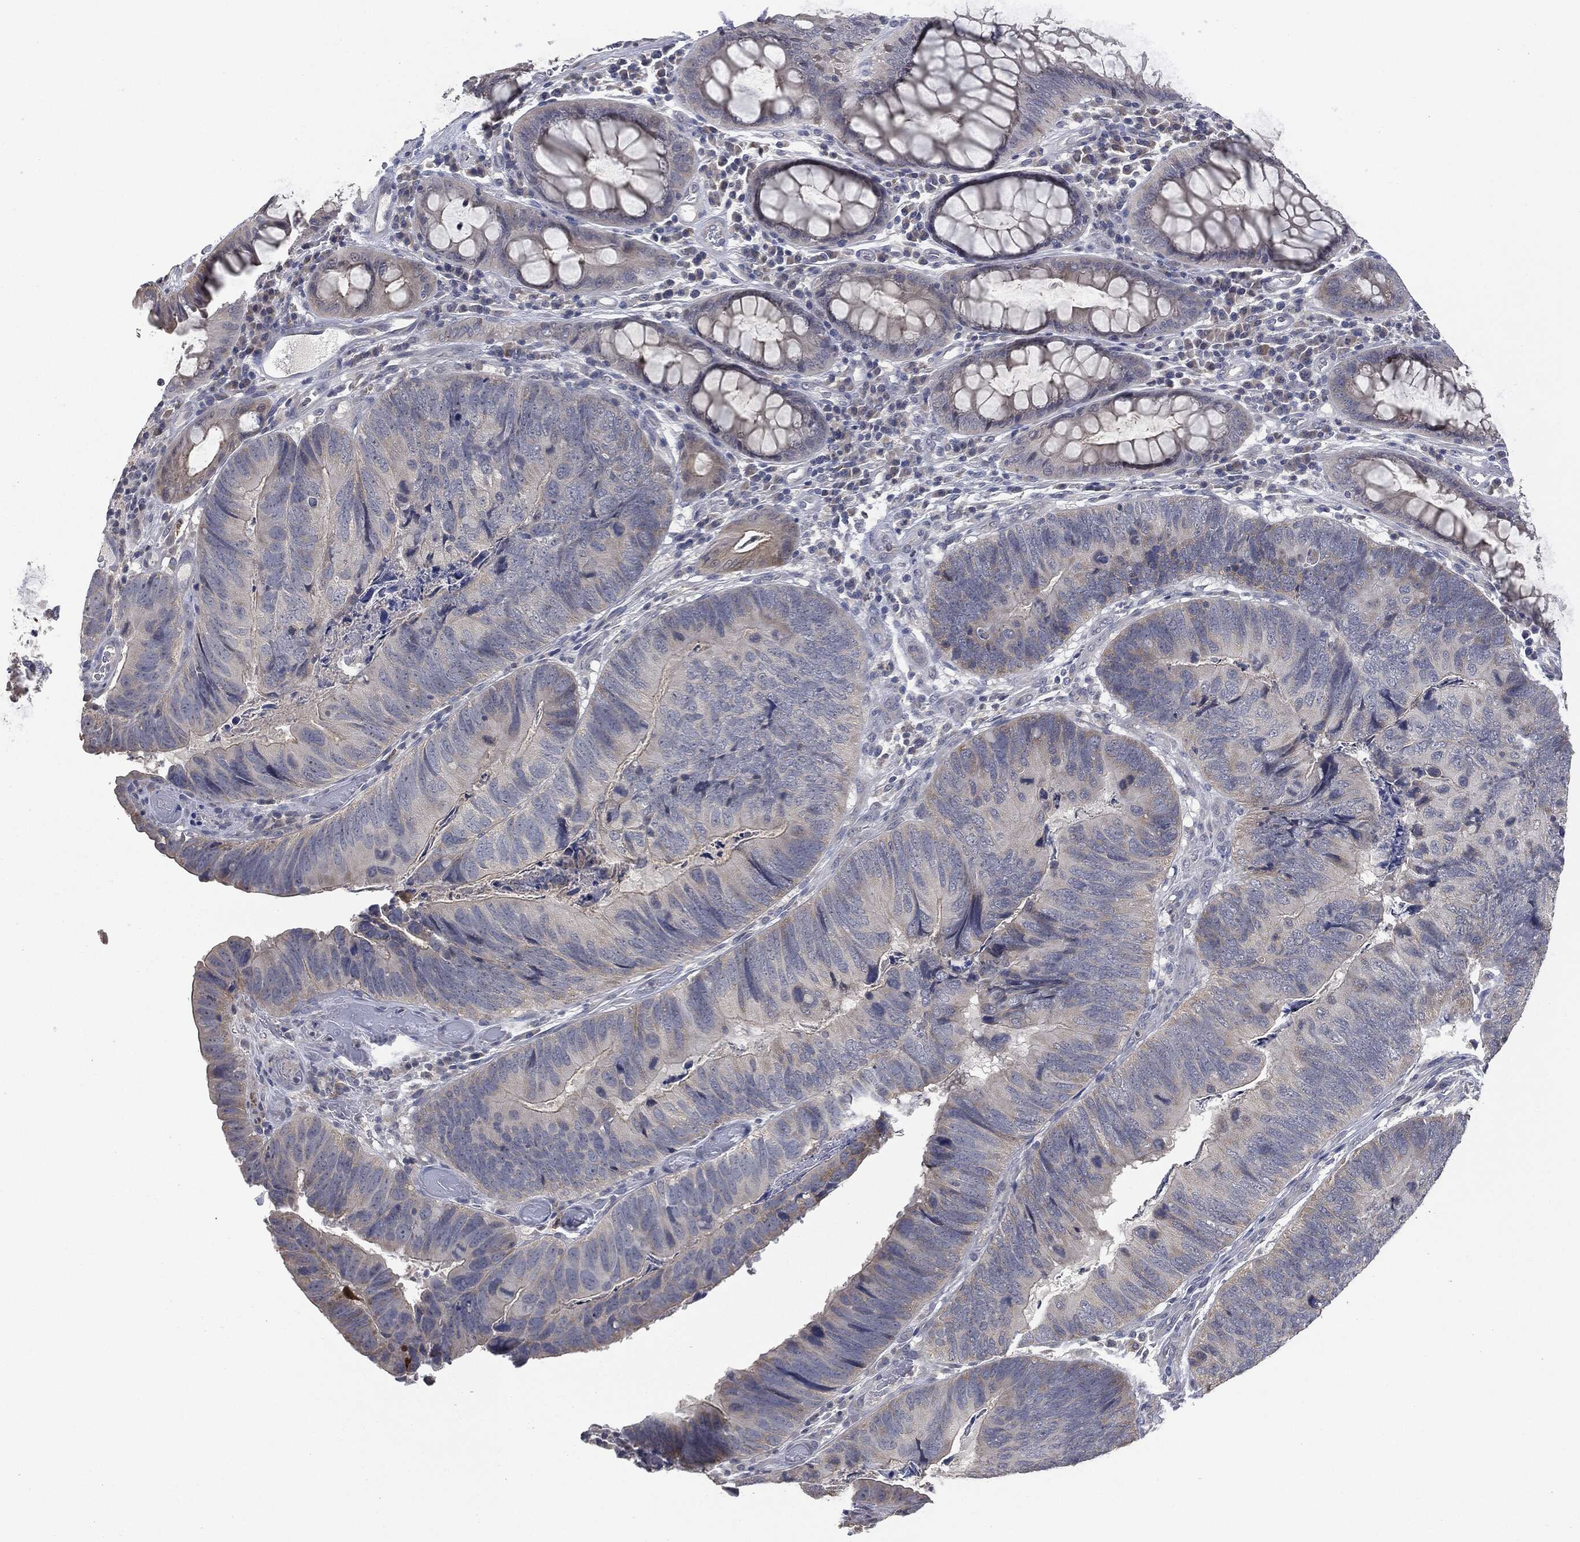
{"staining": {"intensity": "negative", "quantity": "none", "location": "none"}, "tissue": "colorectal cancer", "cell_type": "Tumor cells", "image_type": "cancer", "snomed": [{"axis": "morphology", "description": "Adenocarcinoma, NOS"}, {"axis": "topography", "description": "Colon"}], "caption": "IHC of human colorectal cancer displays no expression in tumor cells.", "gene": "IL1RN", "patient": {"sex": "female", "age": 67}}